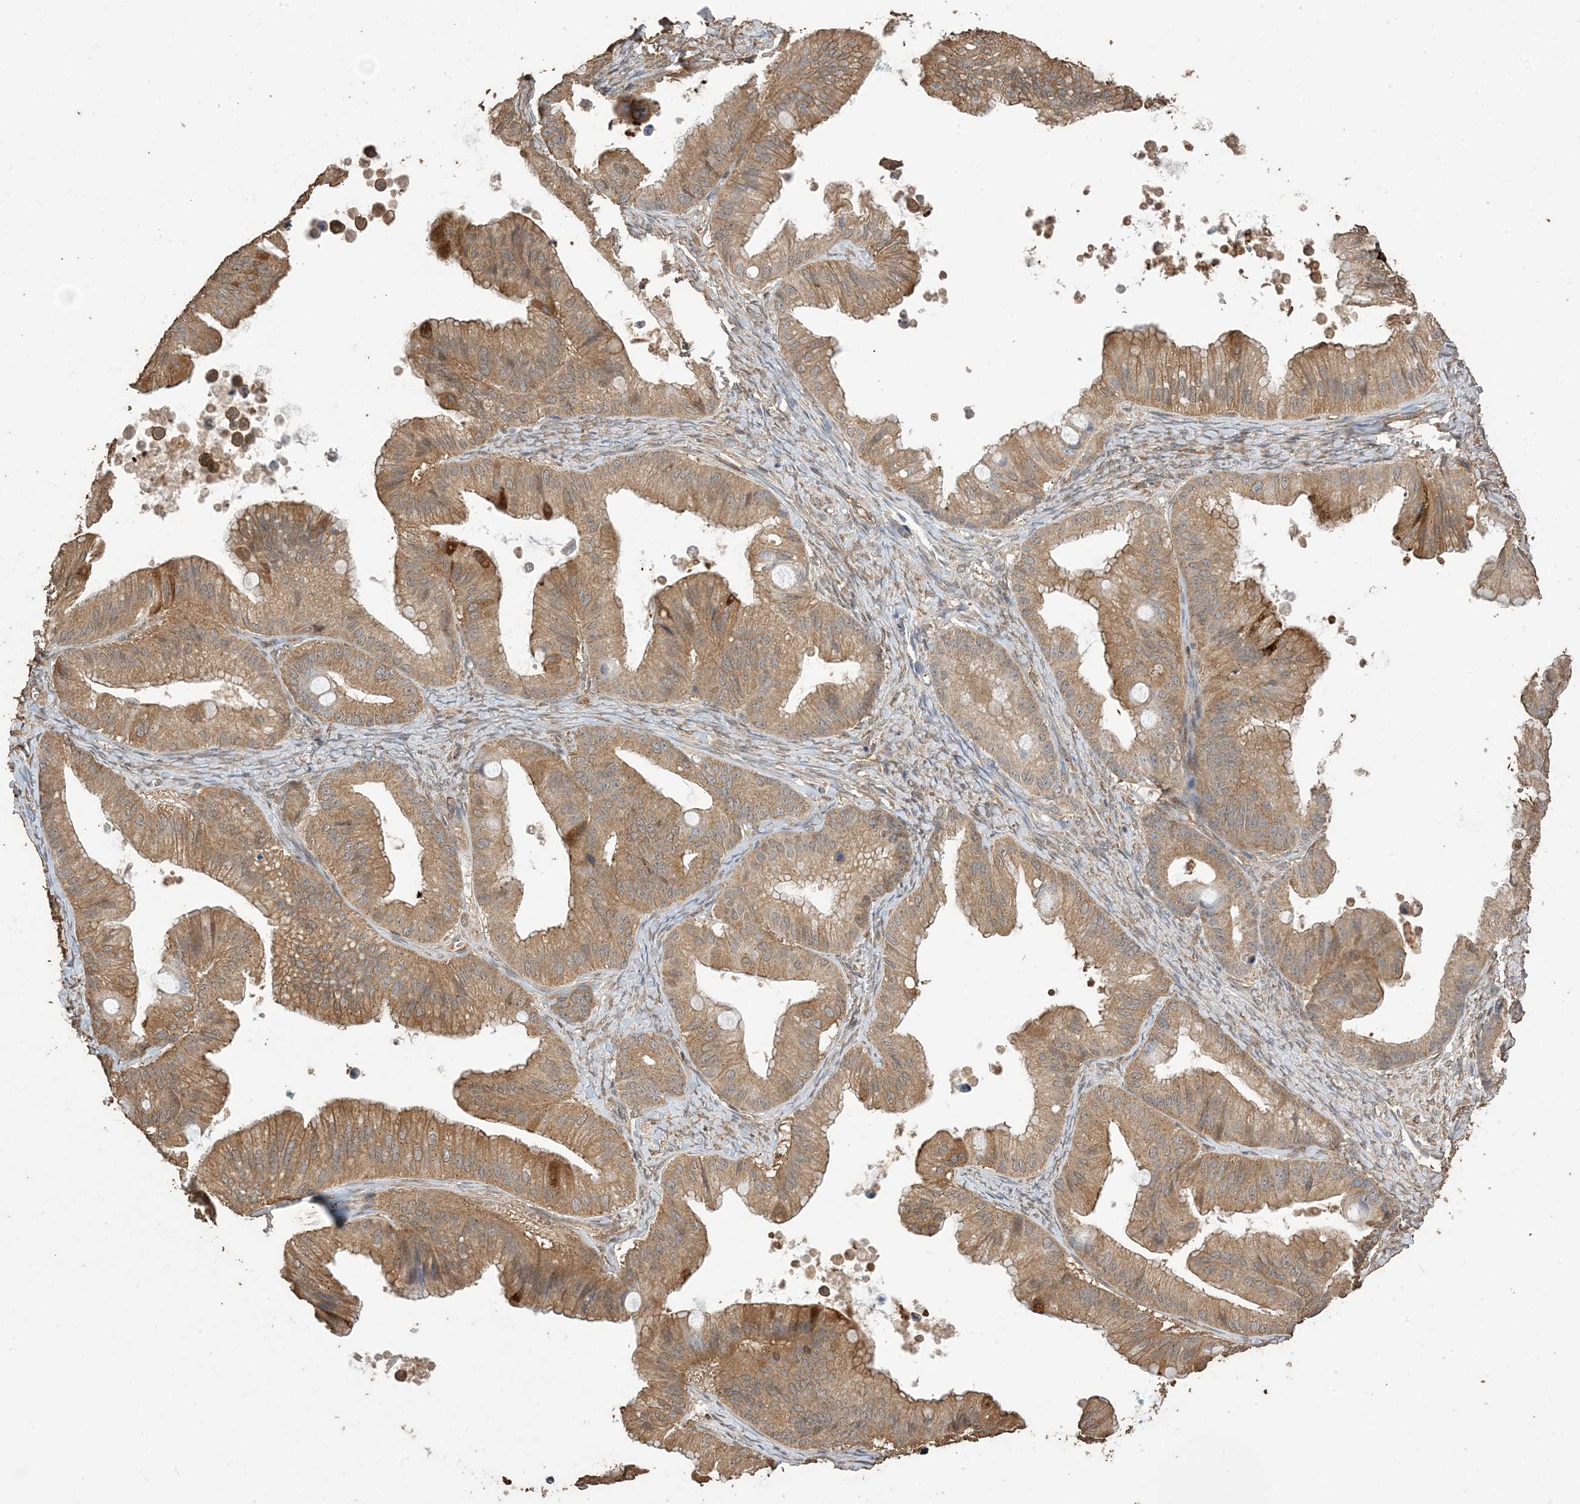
{"staining": {"intensity": "moderate", "quantity": ">75%", "location": "cytoplasmic/membranous"}, "tissue": "ovarian cancer", "cell_type": "Tumor cells", "image_type": "cancer", "snomed": [{"axis": "morphology", "description": "Cystadenocarcinoma, mucinous, NOS"}, {"axis": "topography", "description": "Ovary"}], "caption": "An image of human ovarian cancer stained for a protein demonstrates moderate cytoplasmic/membranous brown staining in tumor cells. The protein is stained brown, and the nuclei are stained in blue (DAB (3,3'-diaminobenzidine) IHC with brightfield microscopy, high magnification).", "gene": "ZKSCAN5", "patient": {"sex": "female", "age": 71}}